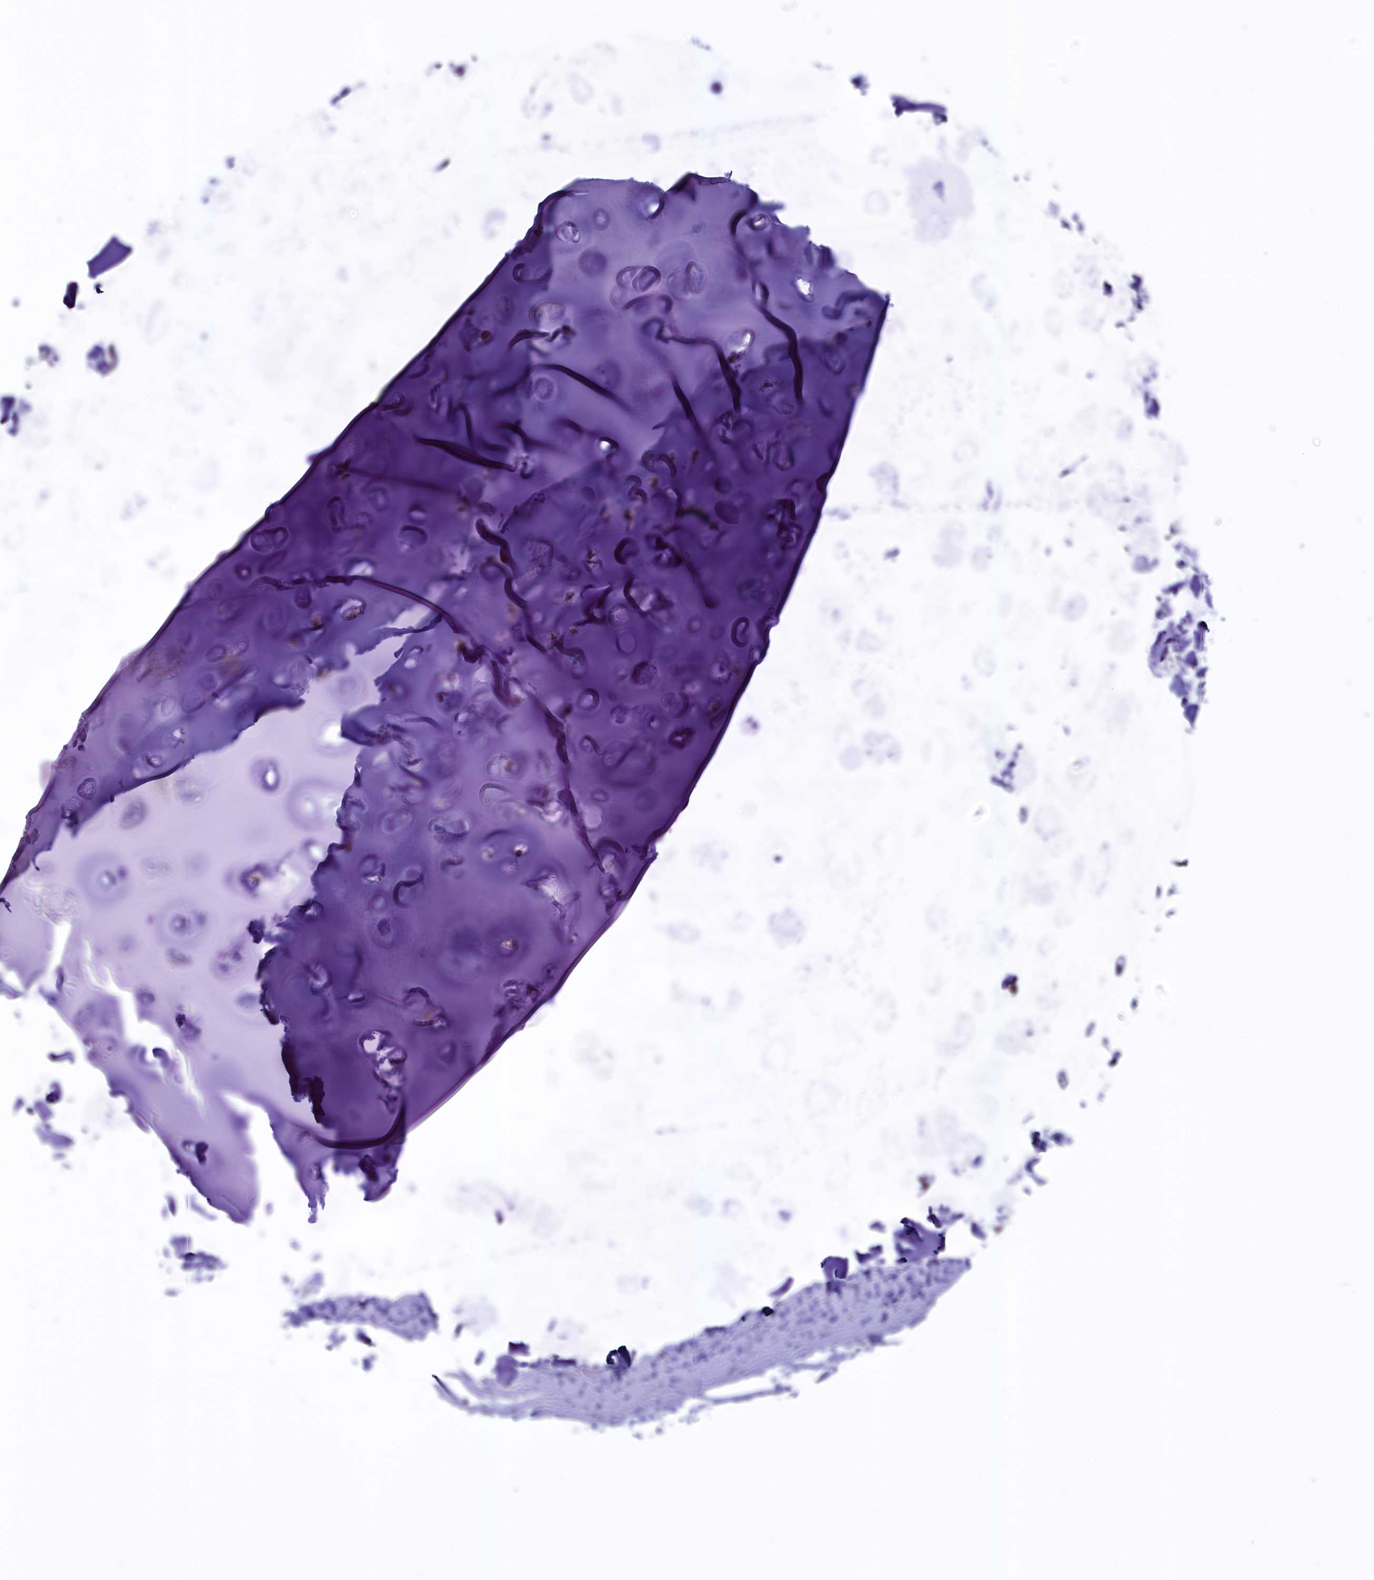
{"staining": {"intensity": "moderate", "quantity": "25%-75%", "location": "cytoplasmic/membranous"}, "tissue": "adipose tissue", "cell_type": "Adipocytes", "image_type": "normal", "snomed": [{"axis": "morphology", "description": "Normal tissue, NOS"}, {"axis": "topography", "description": "Bronchus"}], "caption": "Adipose tissue was stained to show a protein in brown. There is medium levels of moderate cytoplasmic/membranous positivity in approximately 25%-75% of adipocytes. The protein of interest is shown in brown color, while the nuclei are stained blue.", "gene": "VWCE", "patient": {"sex": "male", "age": 66}}